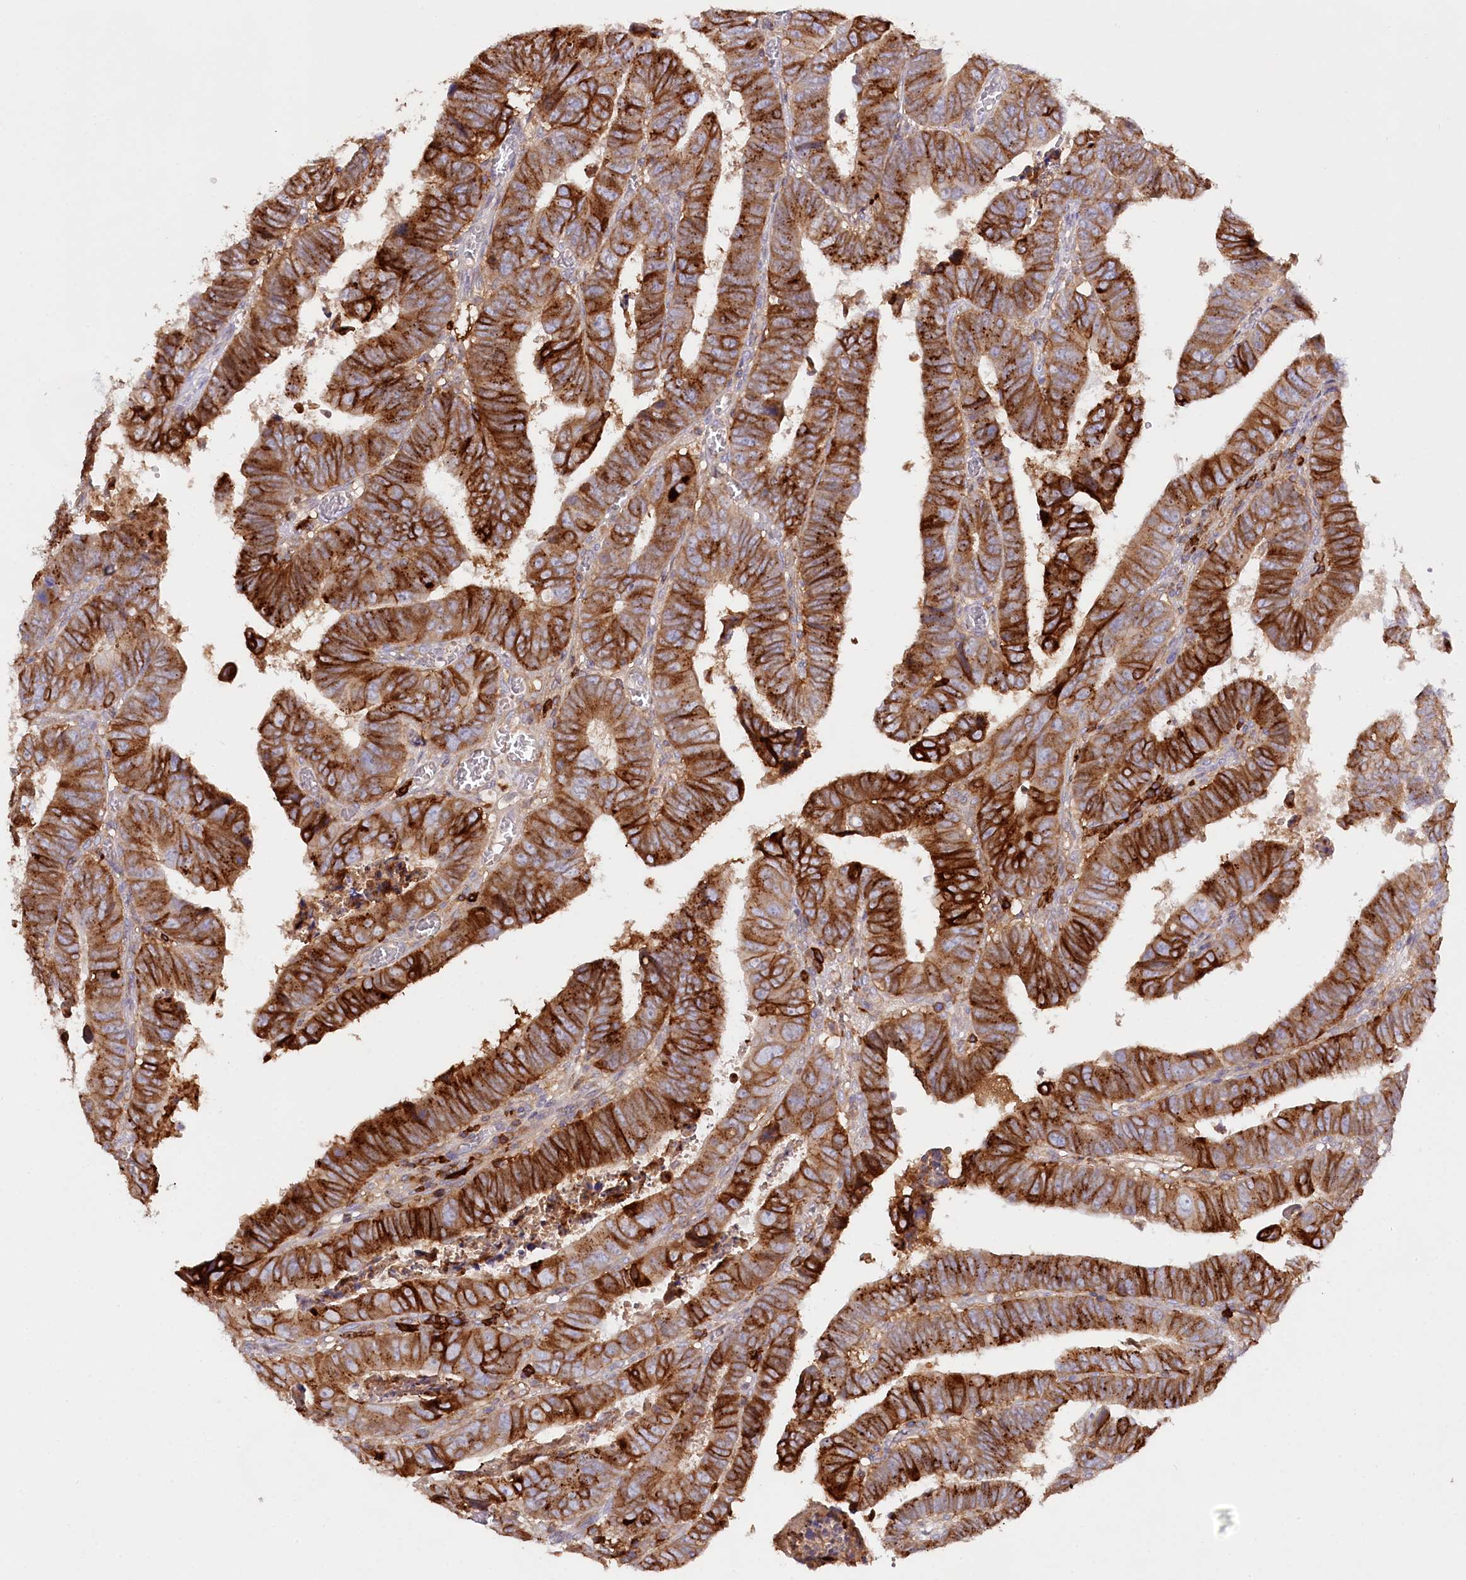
{"staining": {"intensity": "strong", "quantity": ">75%", "location": "cytoplasmic/membranous"}, "tissue": "colorectal cancer", "cell_type": "Tumor cells", "image_type": "cancer", "snomed": [{"axis": "morphology", "description": "Normal tissue, NOS"}, {"axis": "morphology", "description": "Adenocarcinoma, NOS"}, {"axis": "topography", "description": "Rectum"}], "caption": "IHC staining of colorectal adenocarcinoma, which demonstrates high levels of strong cytoplasmic/membranous positivity in approximately >75% of tumor cells indicating strong cytoplasmic/membranous protein staining. The staining was performed using DAB (brown) for protein detection and nuclei were counterstained in hematoxylin (blue).", "gene": "RBP5", "patient": {"sex": "female", "age": 65}}